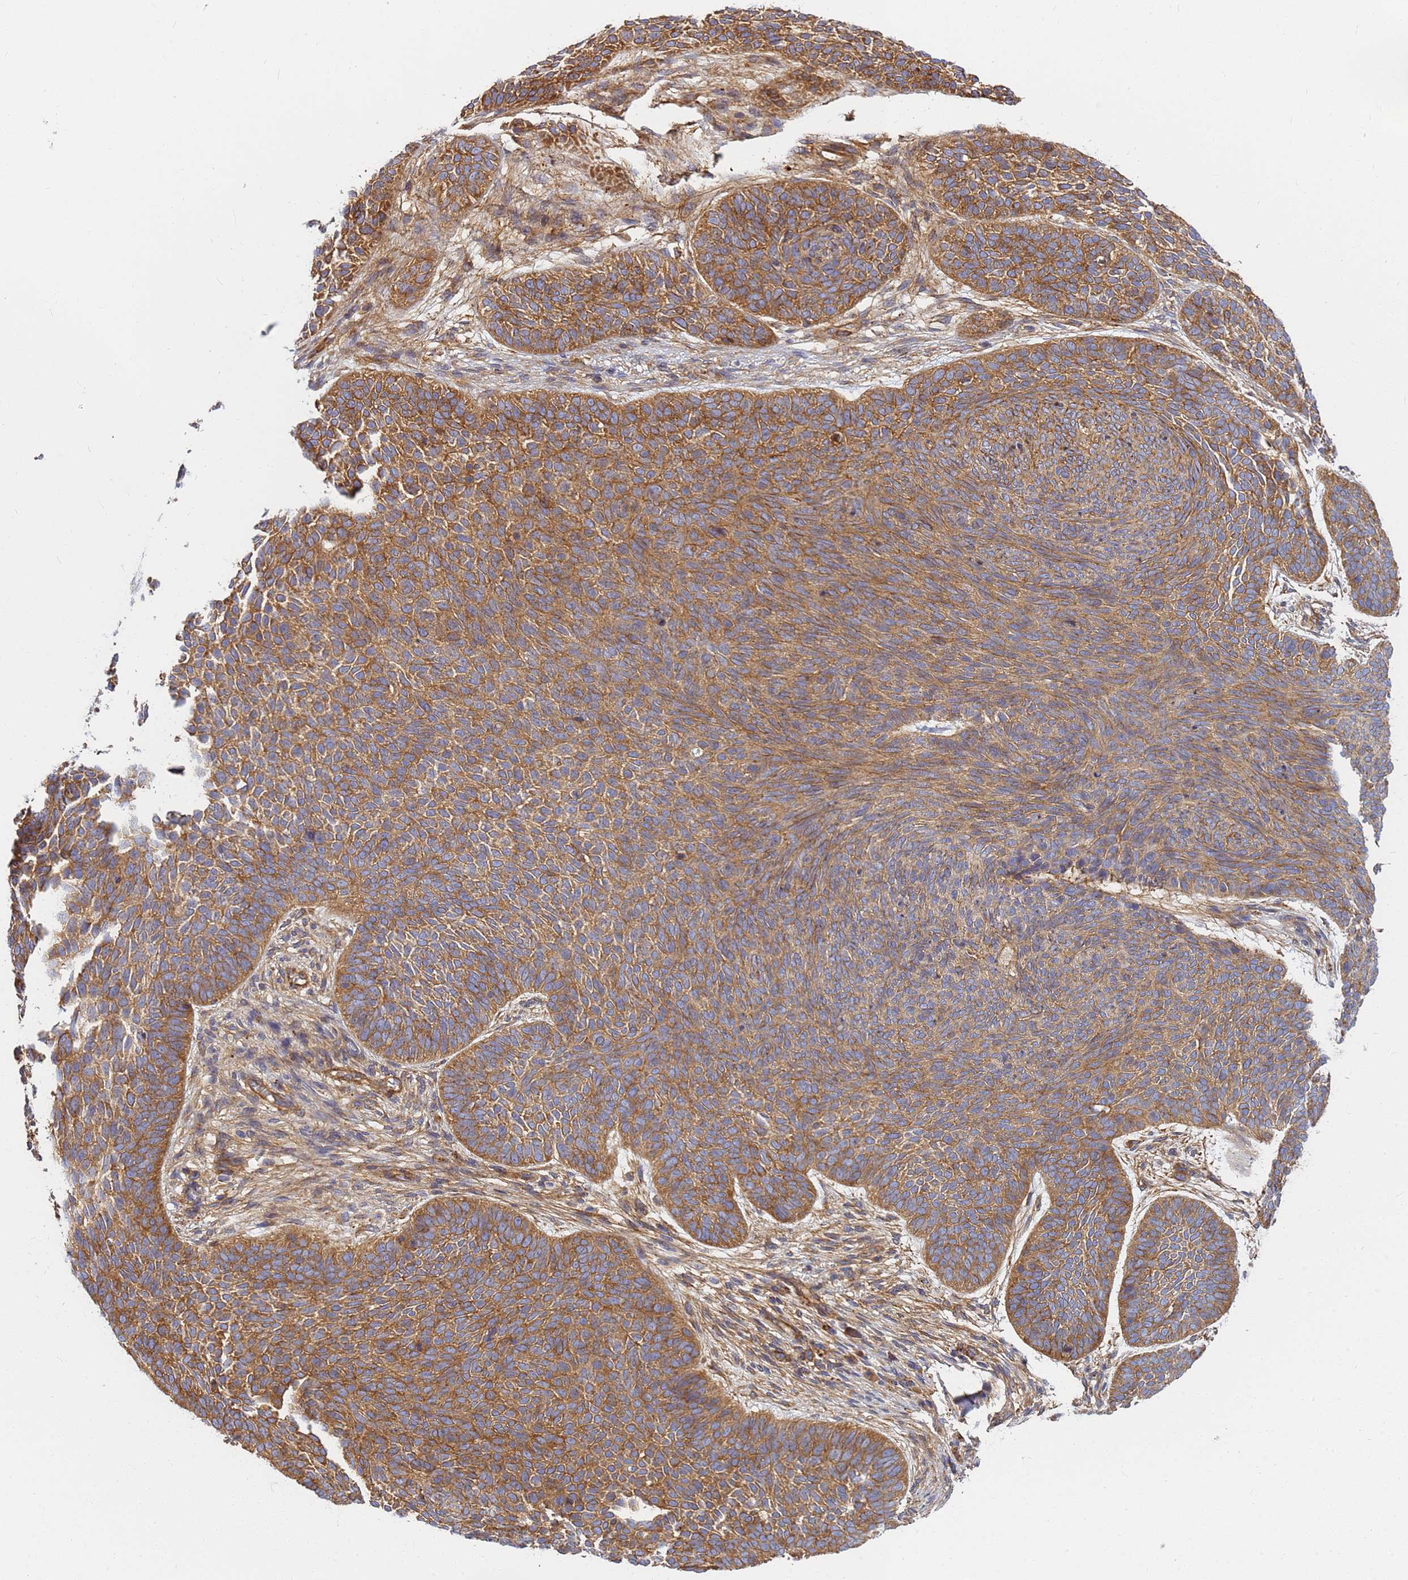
{"staining": {"intensity": "moderate", "quantity": ">75%", "location": "cytoplasmic/membranous"}, "tissue": "skin cancer", "cell_type": "Tumor cells", "image_type": "cancer", "snomed": [{"axis": "morphology", "description": "Basal cell carcinoma"}, {"axis": "topography", "description": "Skin"}], "caption": "IHC of skin cancer demonstrates medium levels of moderate cytoplasmic/membranous expression in approximately >75% of tumor cells.", "gene": "C2CD5", "patient": {"sex": "male", "age": 85}}